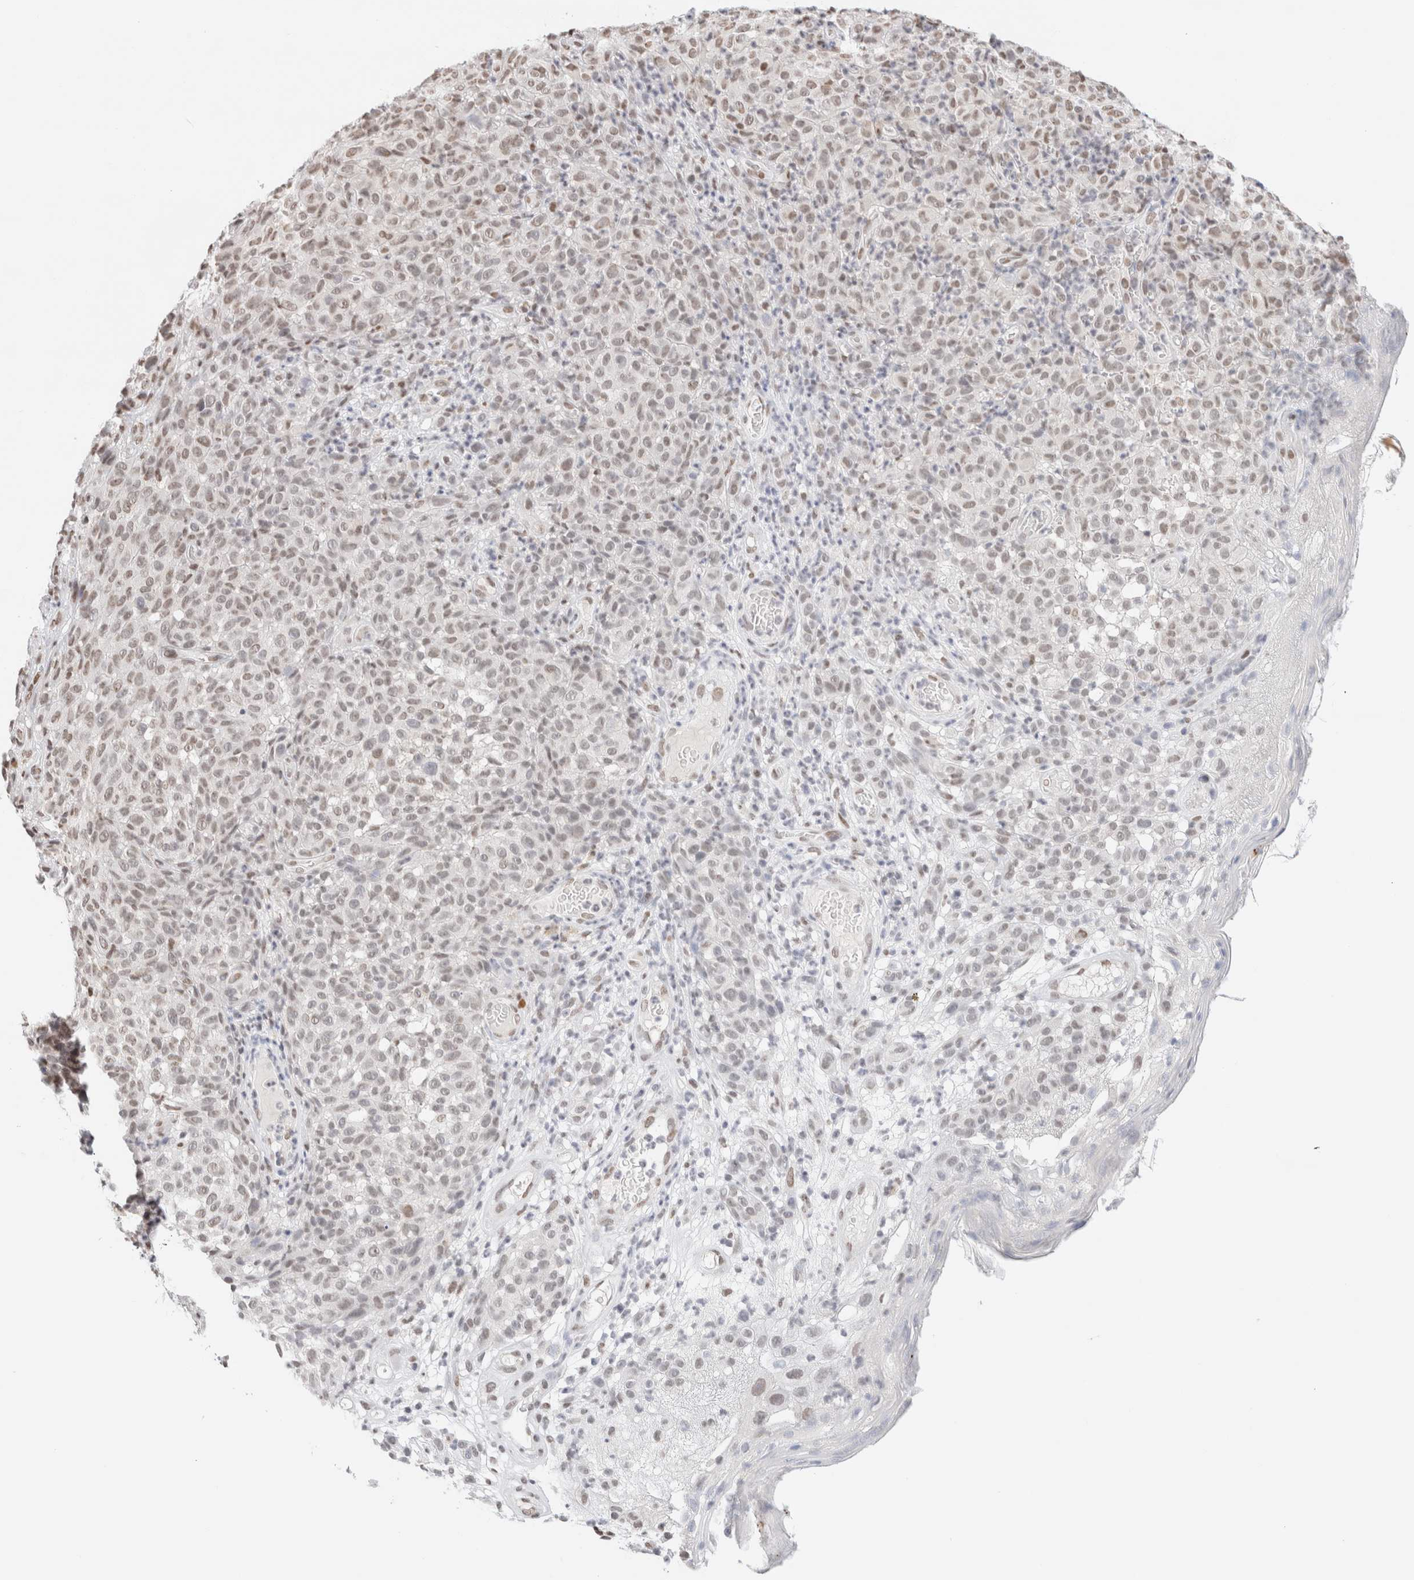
{"staining": {"intensity": "weak", "quantity": "<25%", "location": "nuclear"}, "tissue": "melanoma", "cell_type": "Tumor cells", "image_type": "cancer", "snomed": [{"axis": "morphology", "description": "Malignant melanoma, NOS"}, {"axis": "topography", "description": "Skin"}], "caption": "Micrograph shows no significant protein expression in tumor cells of malignant melanoma.", "gene": "SUPT3H", "patient": {"sex": "female", "age": 82}}